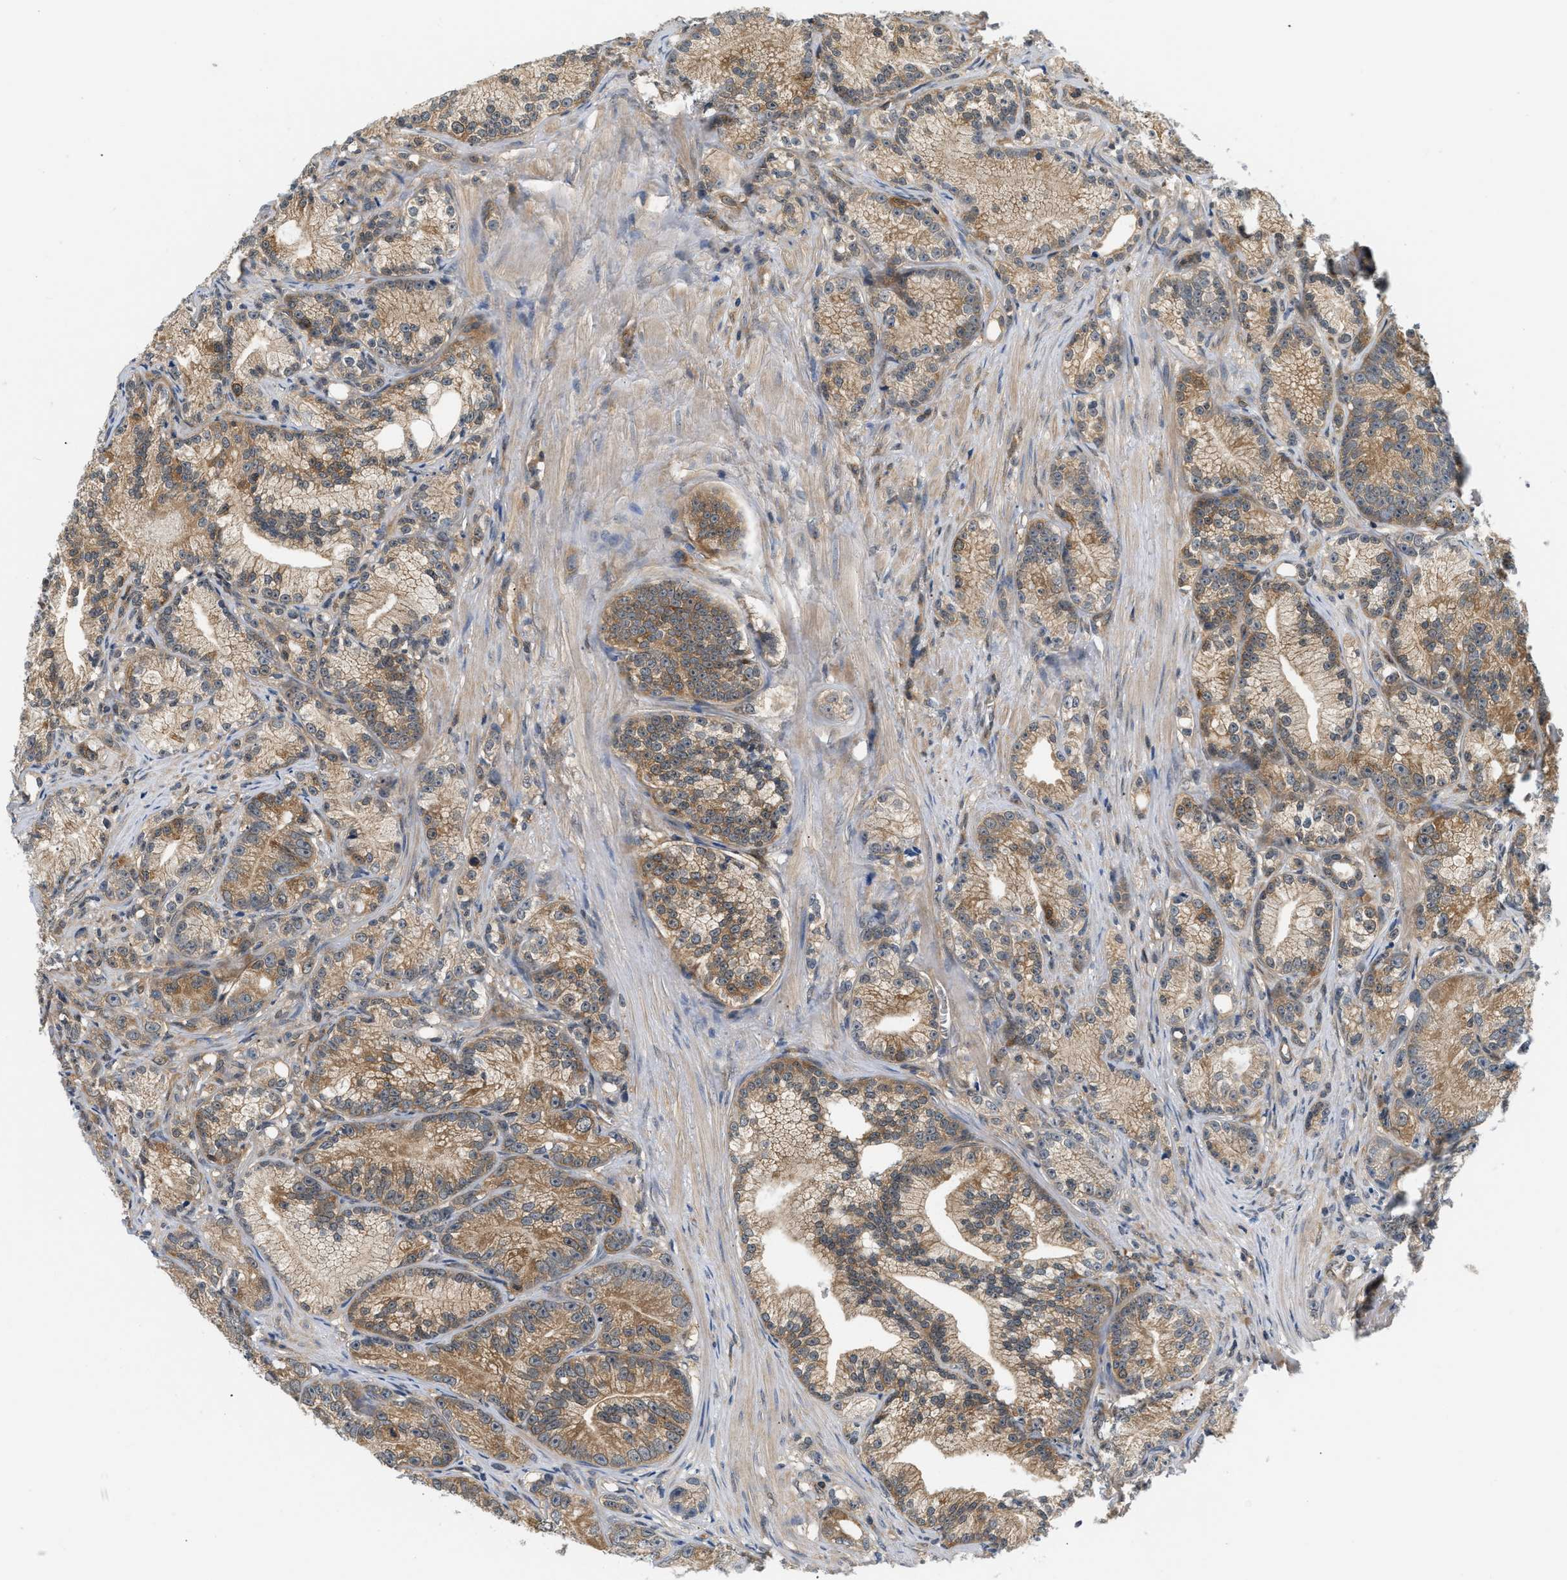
{"staining": {"intensity": "moderate", "quantity": ">75%", "location": "cytoplasmic/membranous"}, "tissue": "prostate cancer", "cell_type": "Tumor cells", "image_type": "cancer", "snomed": [{"axis": "morphology", "description": "Adenocarcinoma, Low grade"}, {"axis": "topography", "description": "Prostate"}], "caption": "Human prostate cancer stained with a protein marker displays moderate staining in tumor cells.", "gene": "EIF4EBP2", "patient": {"sex": "male", "age": 89}}